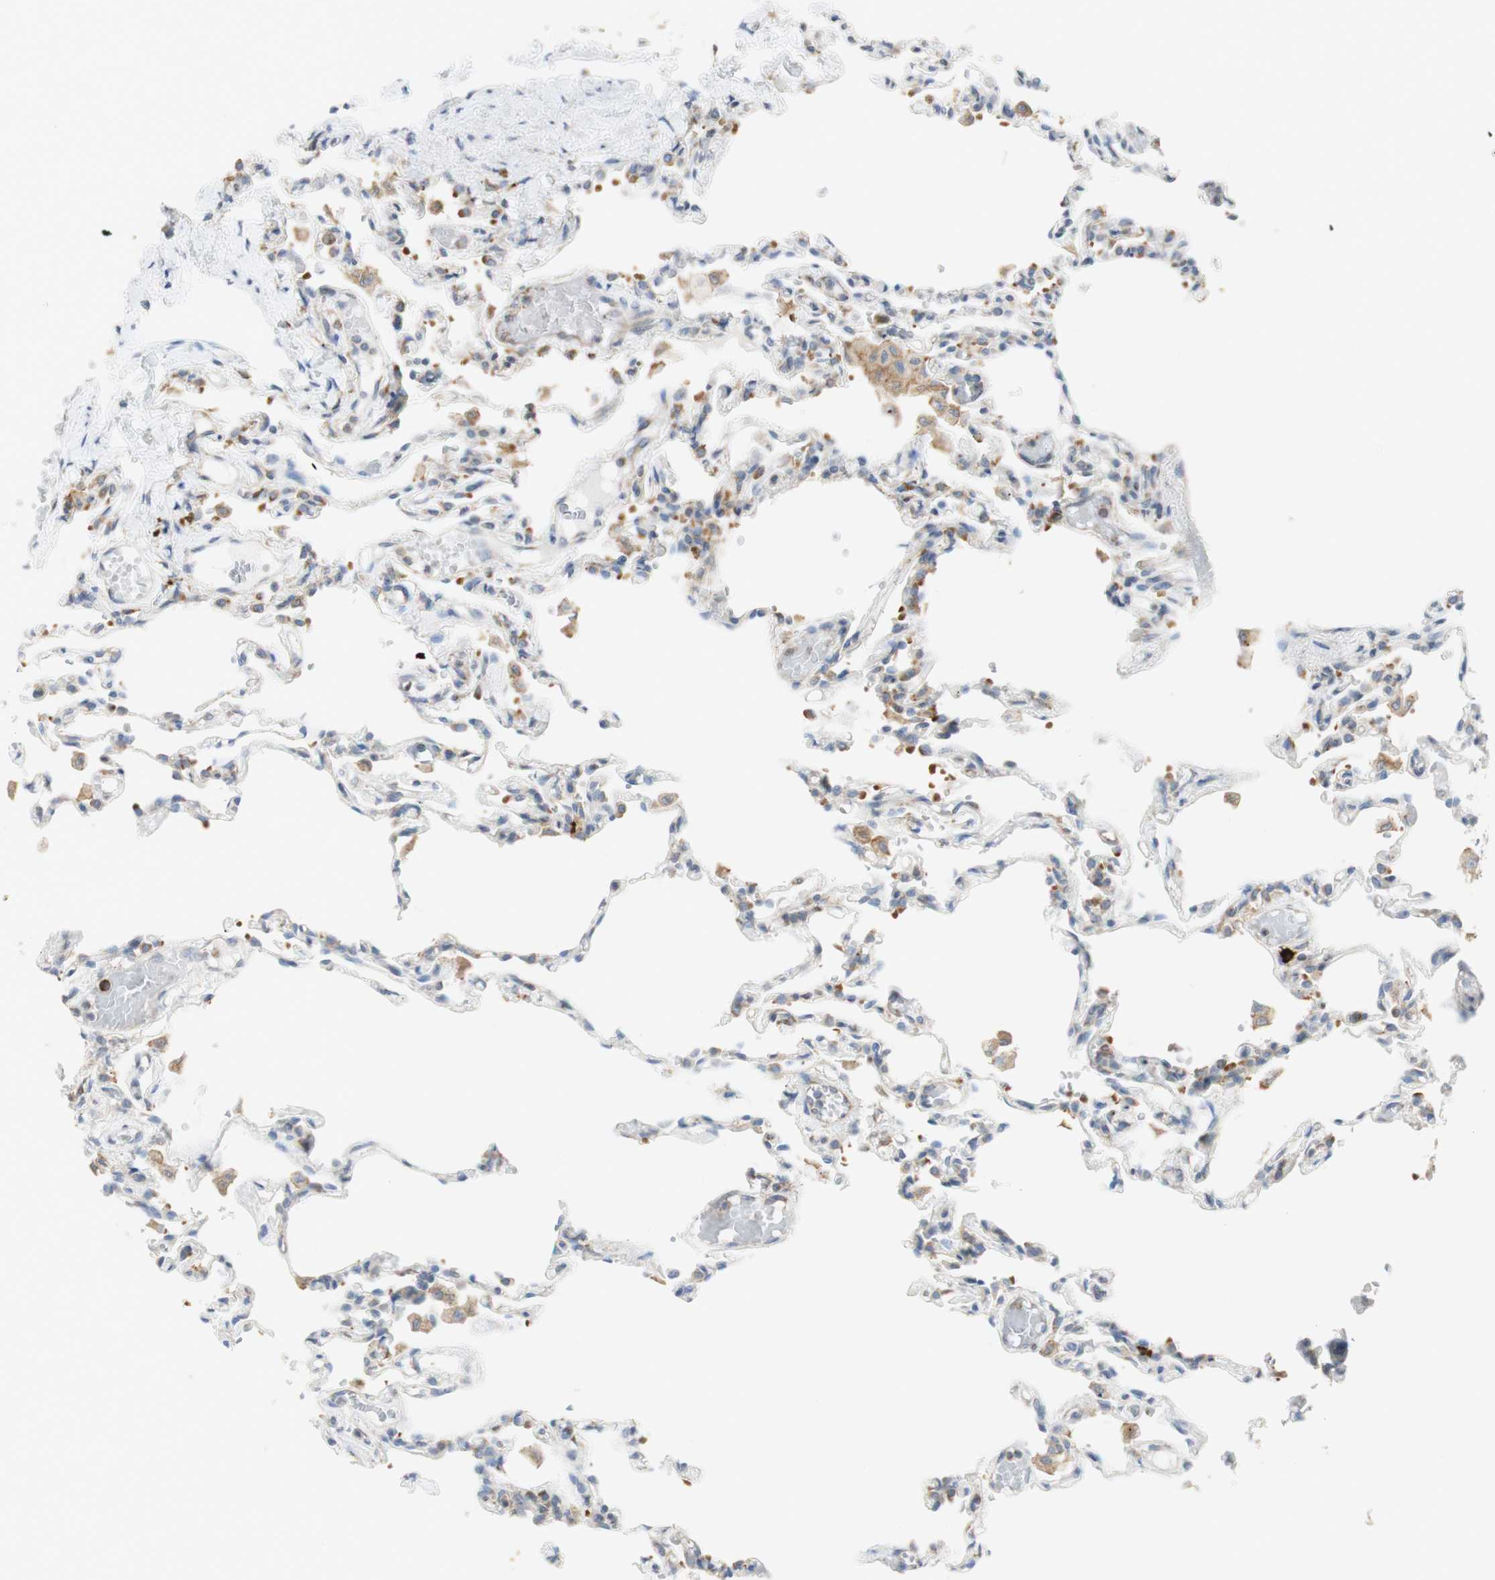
{"staining": {"intensity": "weak", "quantity": "<25%", "location": "cytoplasmic/membranous"}, "tissue": "lung", "cell_type": "Alveolar cells", "image_type": "normal", "snomed": [{"axis": "morphology", "description": "Normal tissue, NOS"}, {"axis": "topography", "description": "Lung"}], "caption": "IHC image of benign lung stained for a protein (brown), which demonstrates no positivity in alveolar cells. (IHC, brightfield microscopy, high magnification).", "gene": "MANF", "patient": {"sex": "male", "age": 21}}